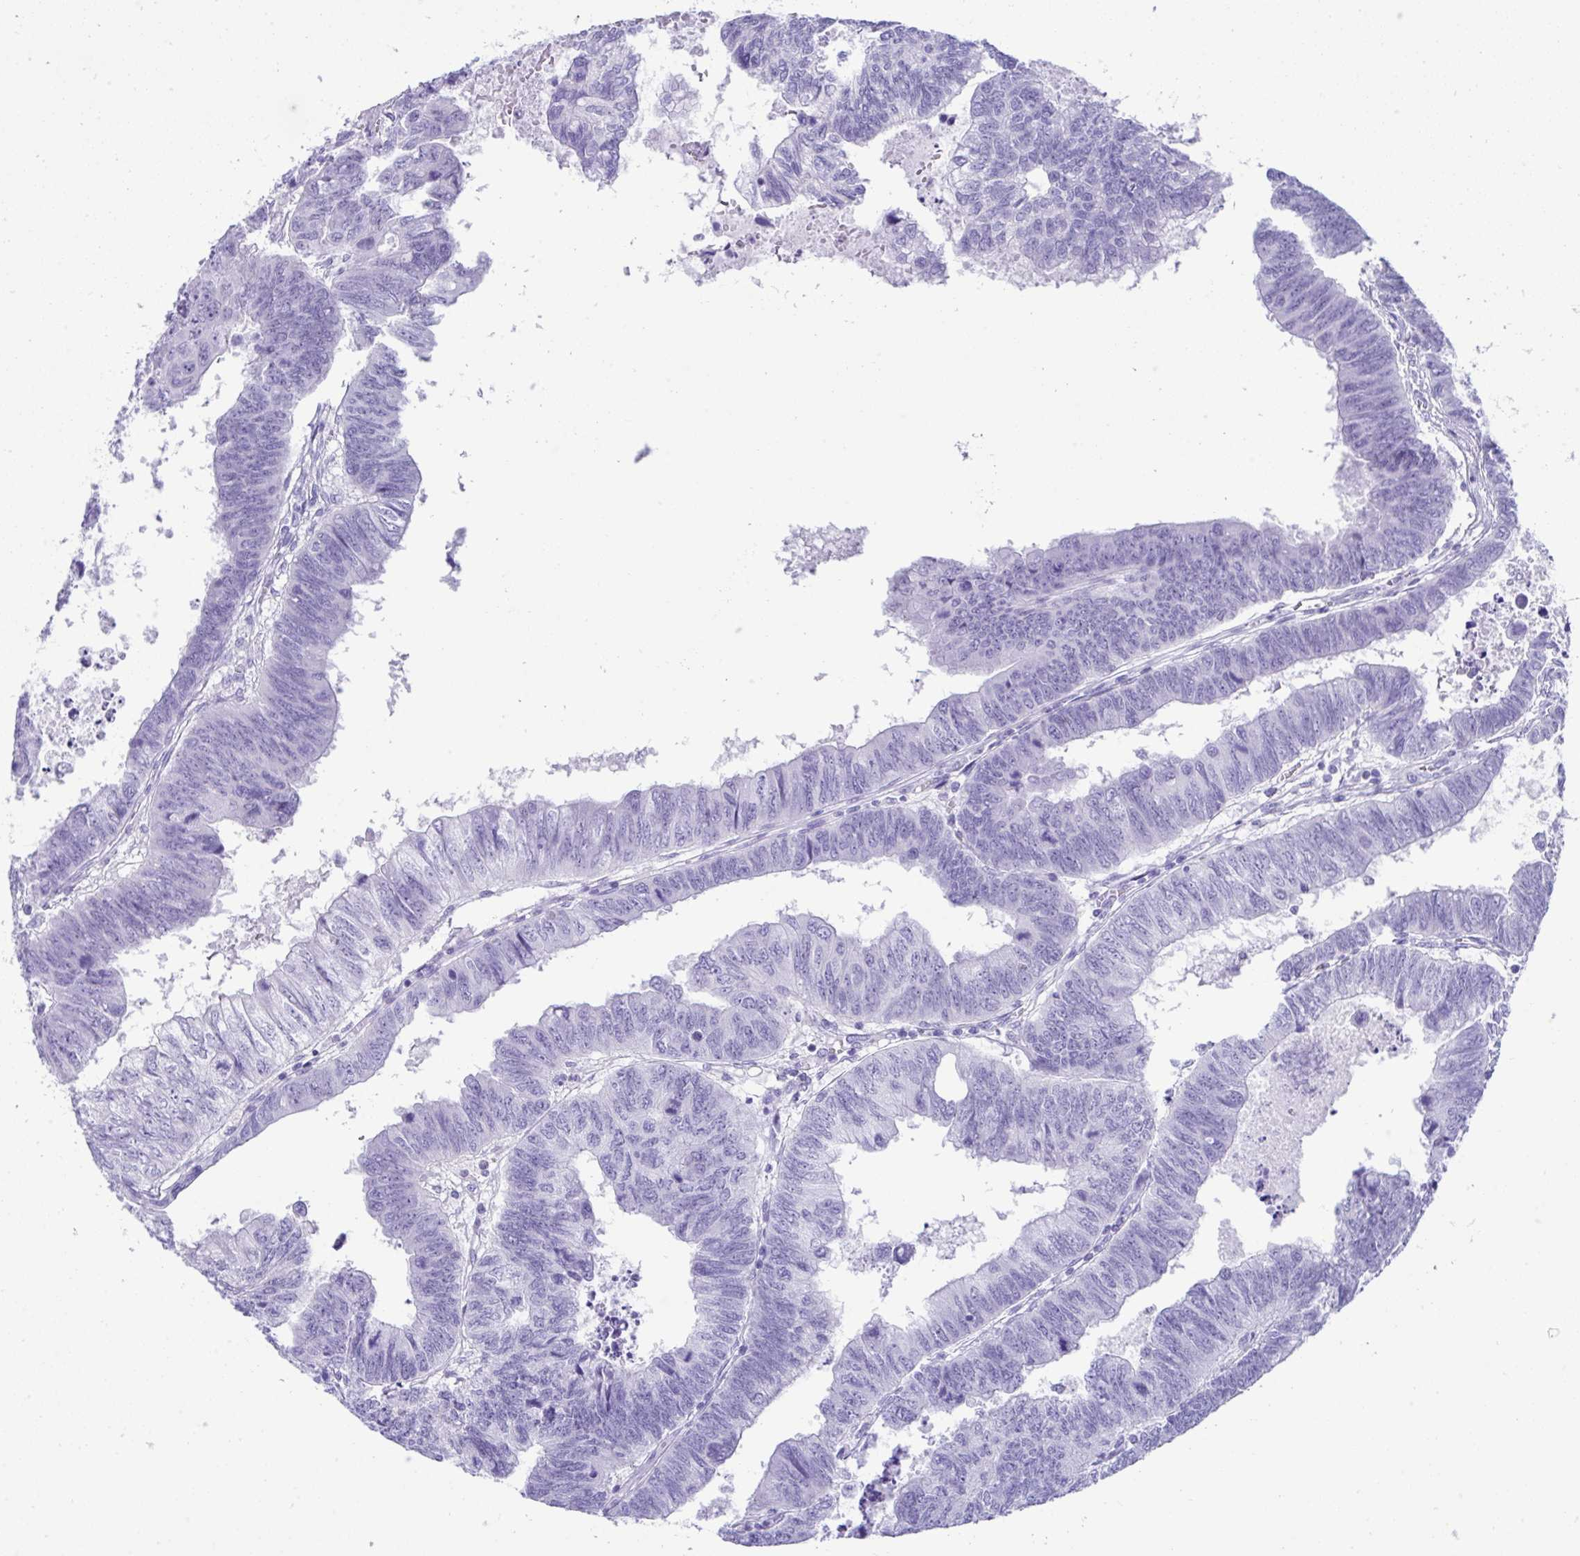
{"staining": {"intensity": "negative", "quantity": "none", "location": "none"}, "tissue": "colorectal cancer", "cell_type": "Tumor cells", "image_type": "cancer", "snomed": [{"axis": "morphology", "description": "Adenocarcinoma, NOS"}, {"axis": "topography", "description": "Colon"}], "caption": "A micrograph of human colorectal adenocarcinoma is negative for staining in tumor cells. (DAB immunohistochemistry (IHC), high magnification).", "gene": "PSCA", "patient": {"sex": "male", "age": 62}}